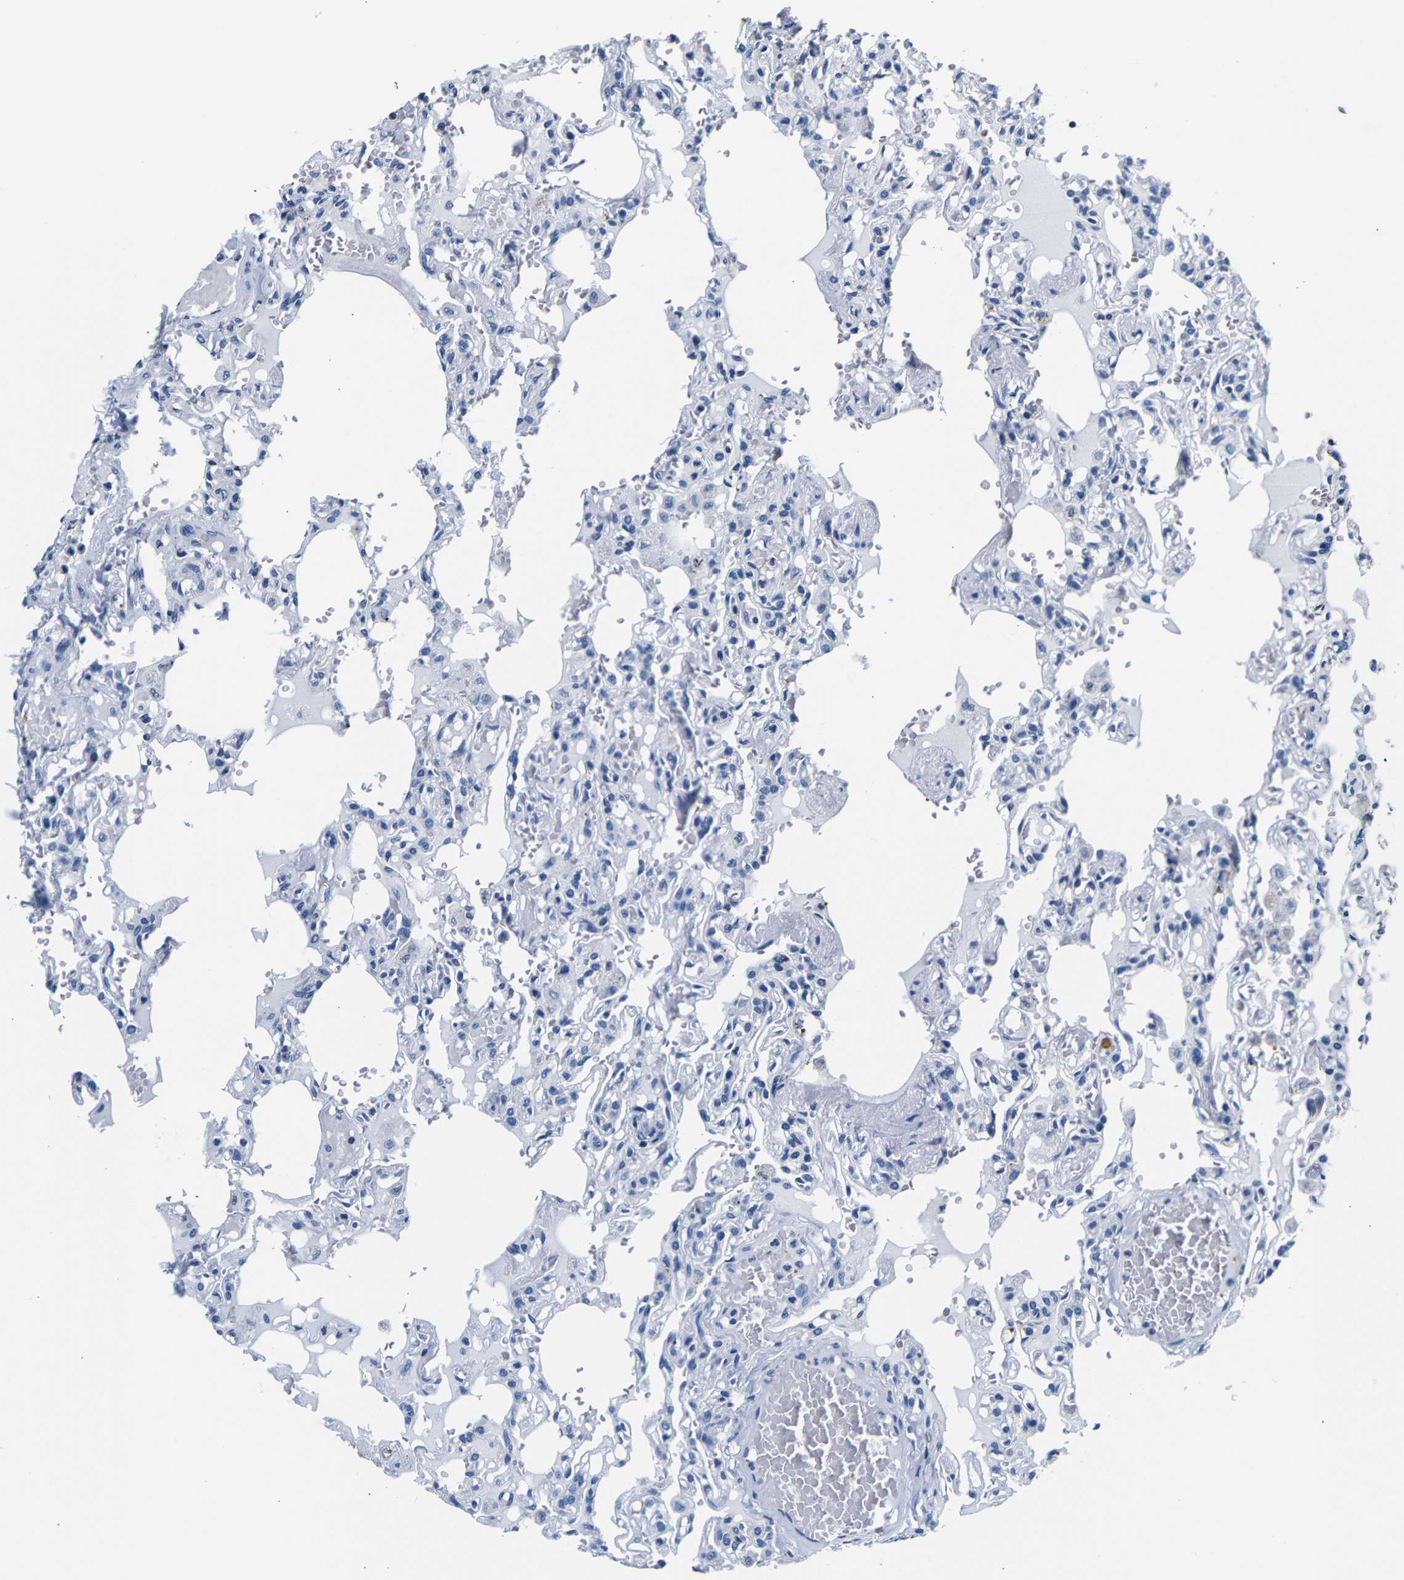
{"staining": {"intensity": "negative", "quantity": "none", "location": "none"}, "tissue": "lung", "cell_type": "Alveolar cells", "image_type": "normal", "snomed": [{"axis": "morphology", "description": "Normal tissue, NOS"}, {"axis": "topography", "description": "Lung"}], "caption": "Alveolar cells show no significant positivity in normal lung.", "gene": "GP1BA", "patient": {"sex": "male", "age": 21}}